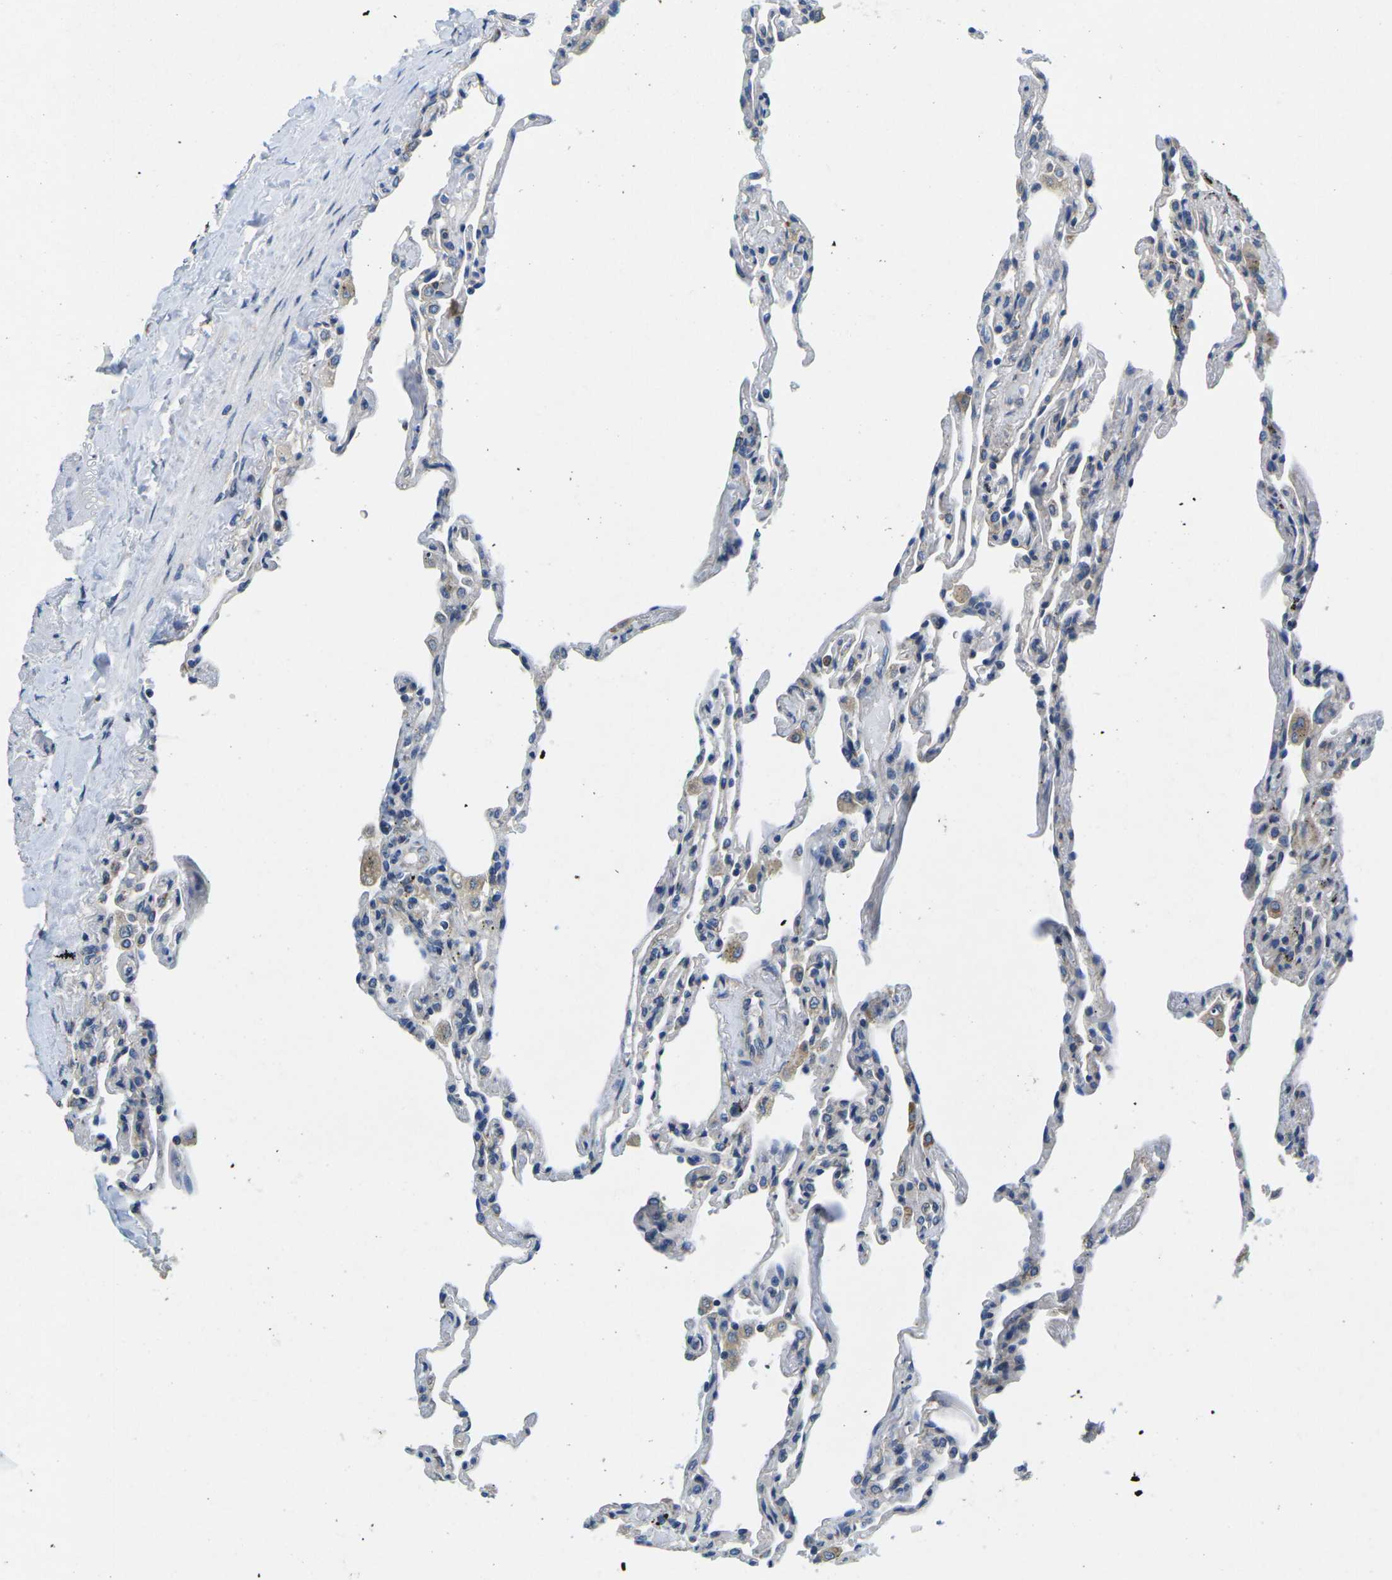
{"staining": {"intensity": "negative", "quantity": "none", "location": "none"}, "tissue": "lung", "cell_type": "Alveolar cells", "image_type": "normal", "snomed": [{"axis": "morphology", "description": "Normal tissue, NOS"}, {"axis": "topography", "description": "Lung"}], "caption": "Lung stained for a protein using immunohistochemistry (IHC) exhibits no staining alveolar cells.", "gene": "TMEFF2", "patient": {"sex": "male", "age": 59}}